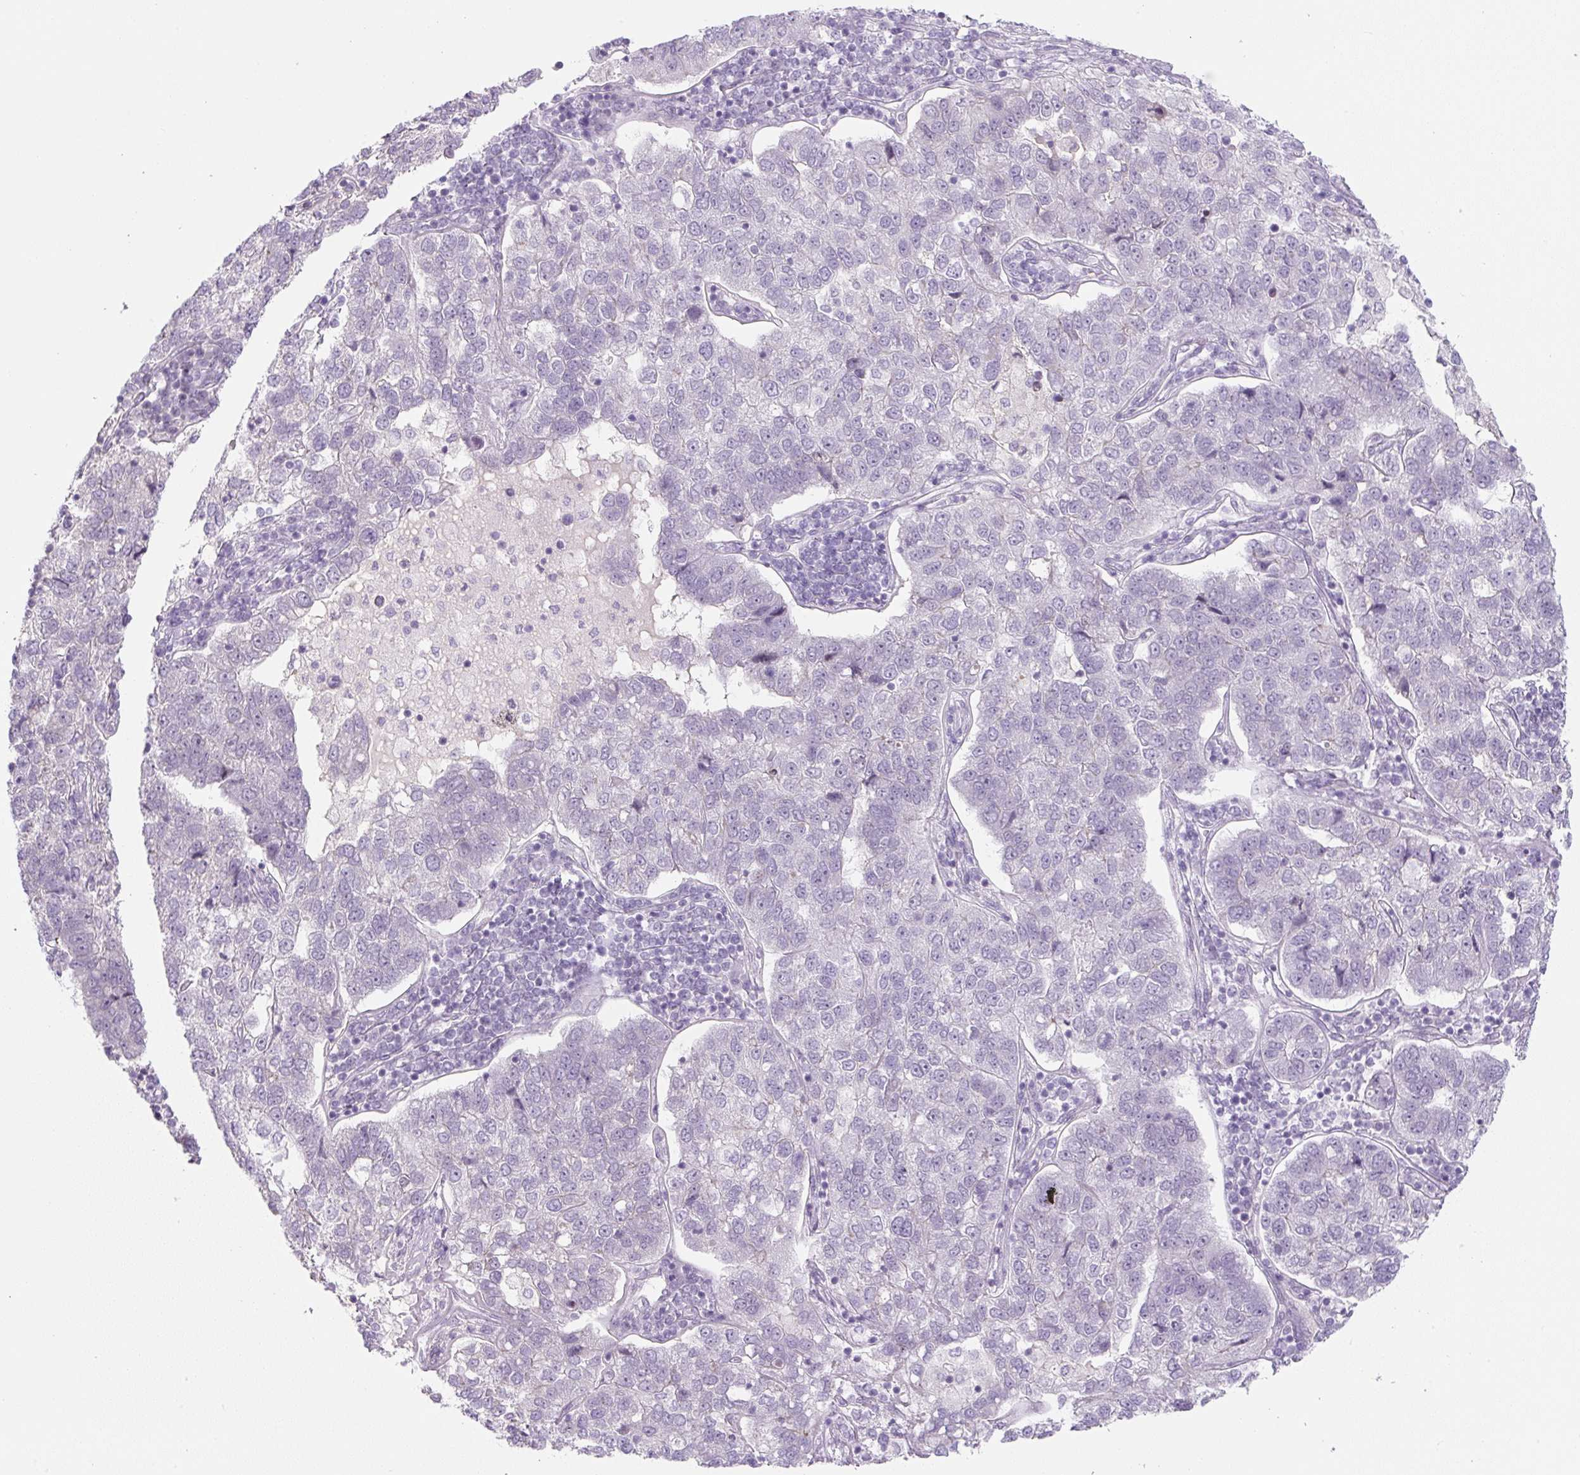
{"staining": {"intensity": "negative", "quantity": "none", "location": "none"}, "tissue": "pancreatic cancer", "cell_type": "Tumor cells", "image_type": "cancer", "snomed": [{"axis": "morphology", "description": "Adenocarcinoma, NOS"}, {"axis": "topography", "description": "Pancreas"}], "caption": "Pancreatic adenocarcinoma stained for a protein using immunohistochemistry (IHC) exhibits no staining tumor cells.", "gene": "PRM1", "patient": {"sex": "female", "age": 61}}